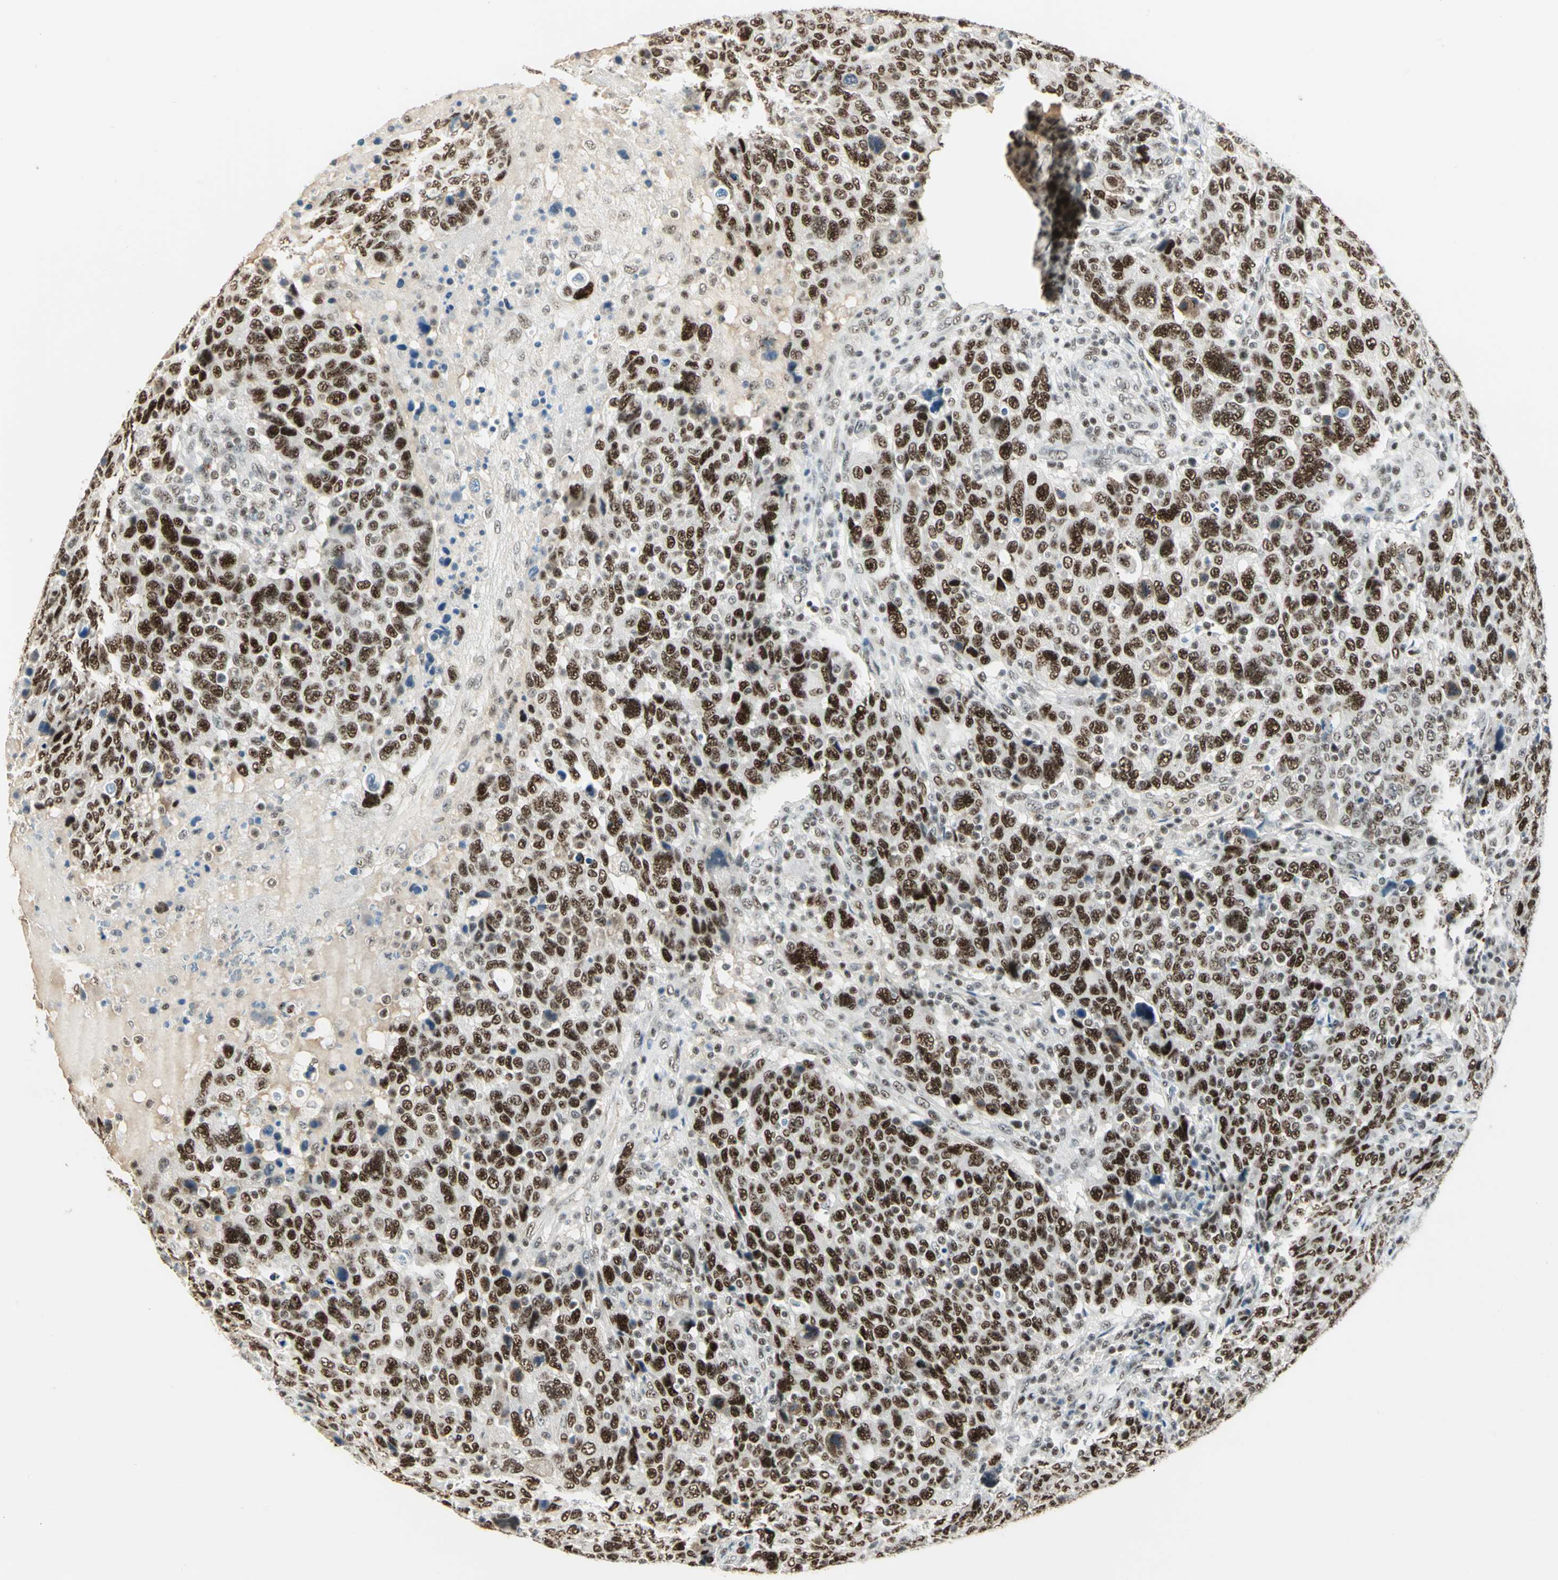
{"staining": {"intensity": "strong", "quantity": ">75%", "location": "nuclear"}, "tissue": "breast cancer", "cell_type": "Tumor cells", "image_type": "cancer", "snomed": [{"axis": "morphology", "description": "Duct carcinoma"}, {"axis": "topography", "description": "Breast"}], "caption": "Immunohistochemistry of breast cancer (invasive ductal carcinoma) shows high levels of strong nuclear positivity in about >75% of tumor cells. Nuclei are stained in blue.", "gene": "CCNT1", "patient": {"sex": "female", "age": 37}}